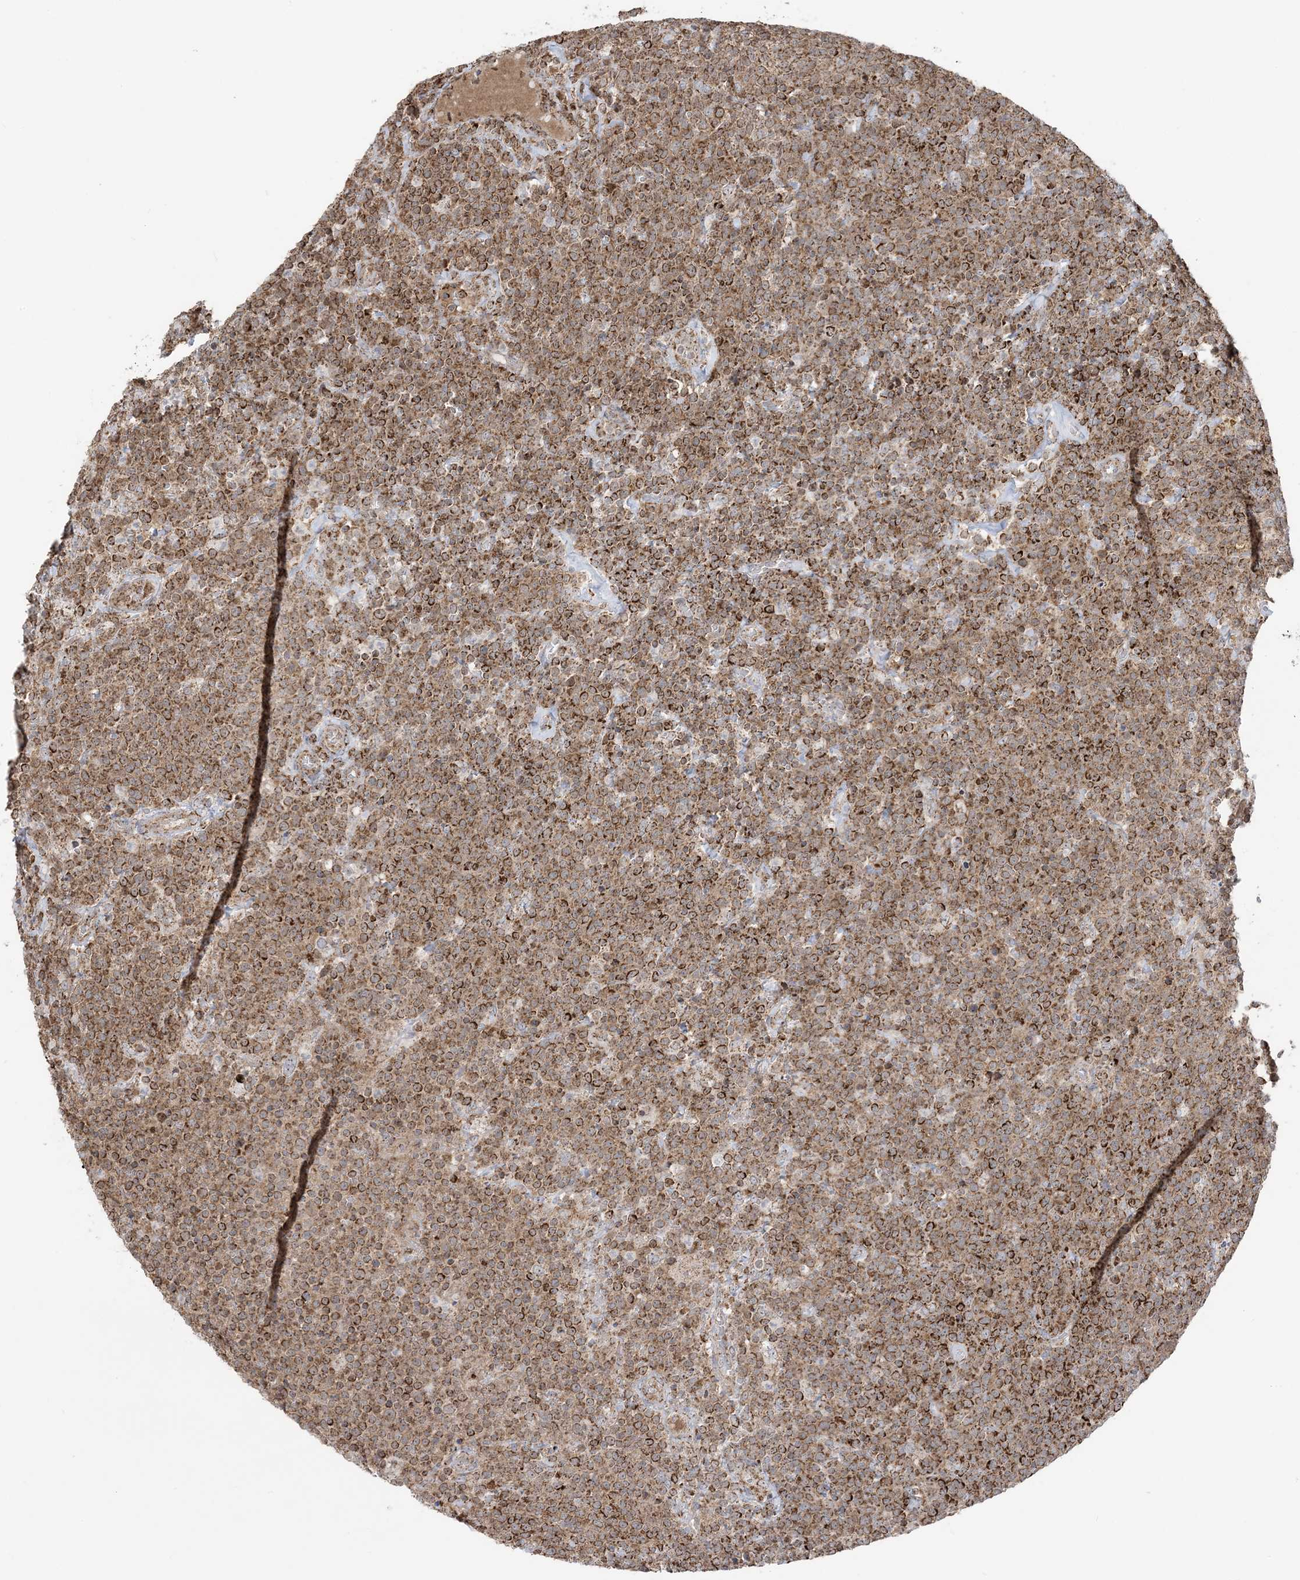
{"staining": {"intensity": "moderate", "quantity": ">75%", "location": "cytoplasmic/membranous"}, "tissue": "lymphoma", "cell_type": "Tumor cells", "image_type": "cancer", "snomed": [{"axis": "morphology", "description": "Malignant lymphoma, non-Hodgkin's type, High grade"}, {"axis": "topography", "description": "Lymph node"}], "caption": "Lymphoma was stained to show a protein in brown. There is medium levels of moderate cytoplasmic/membranous positivity in approximately >75% of tumor cells. The staining is performed using DAB brown chromogen to label protein expression. The nuclei are counter-stained blue using hematoxylin.", "gene": "MAPKBP1", "patient": {"sex": "male", "age": 61}}